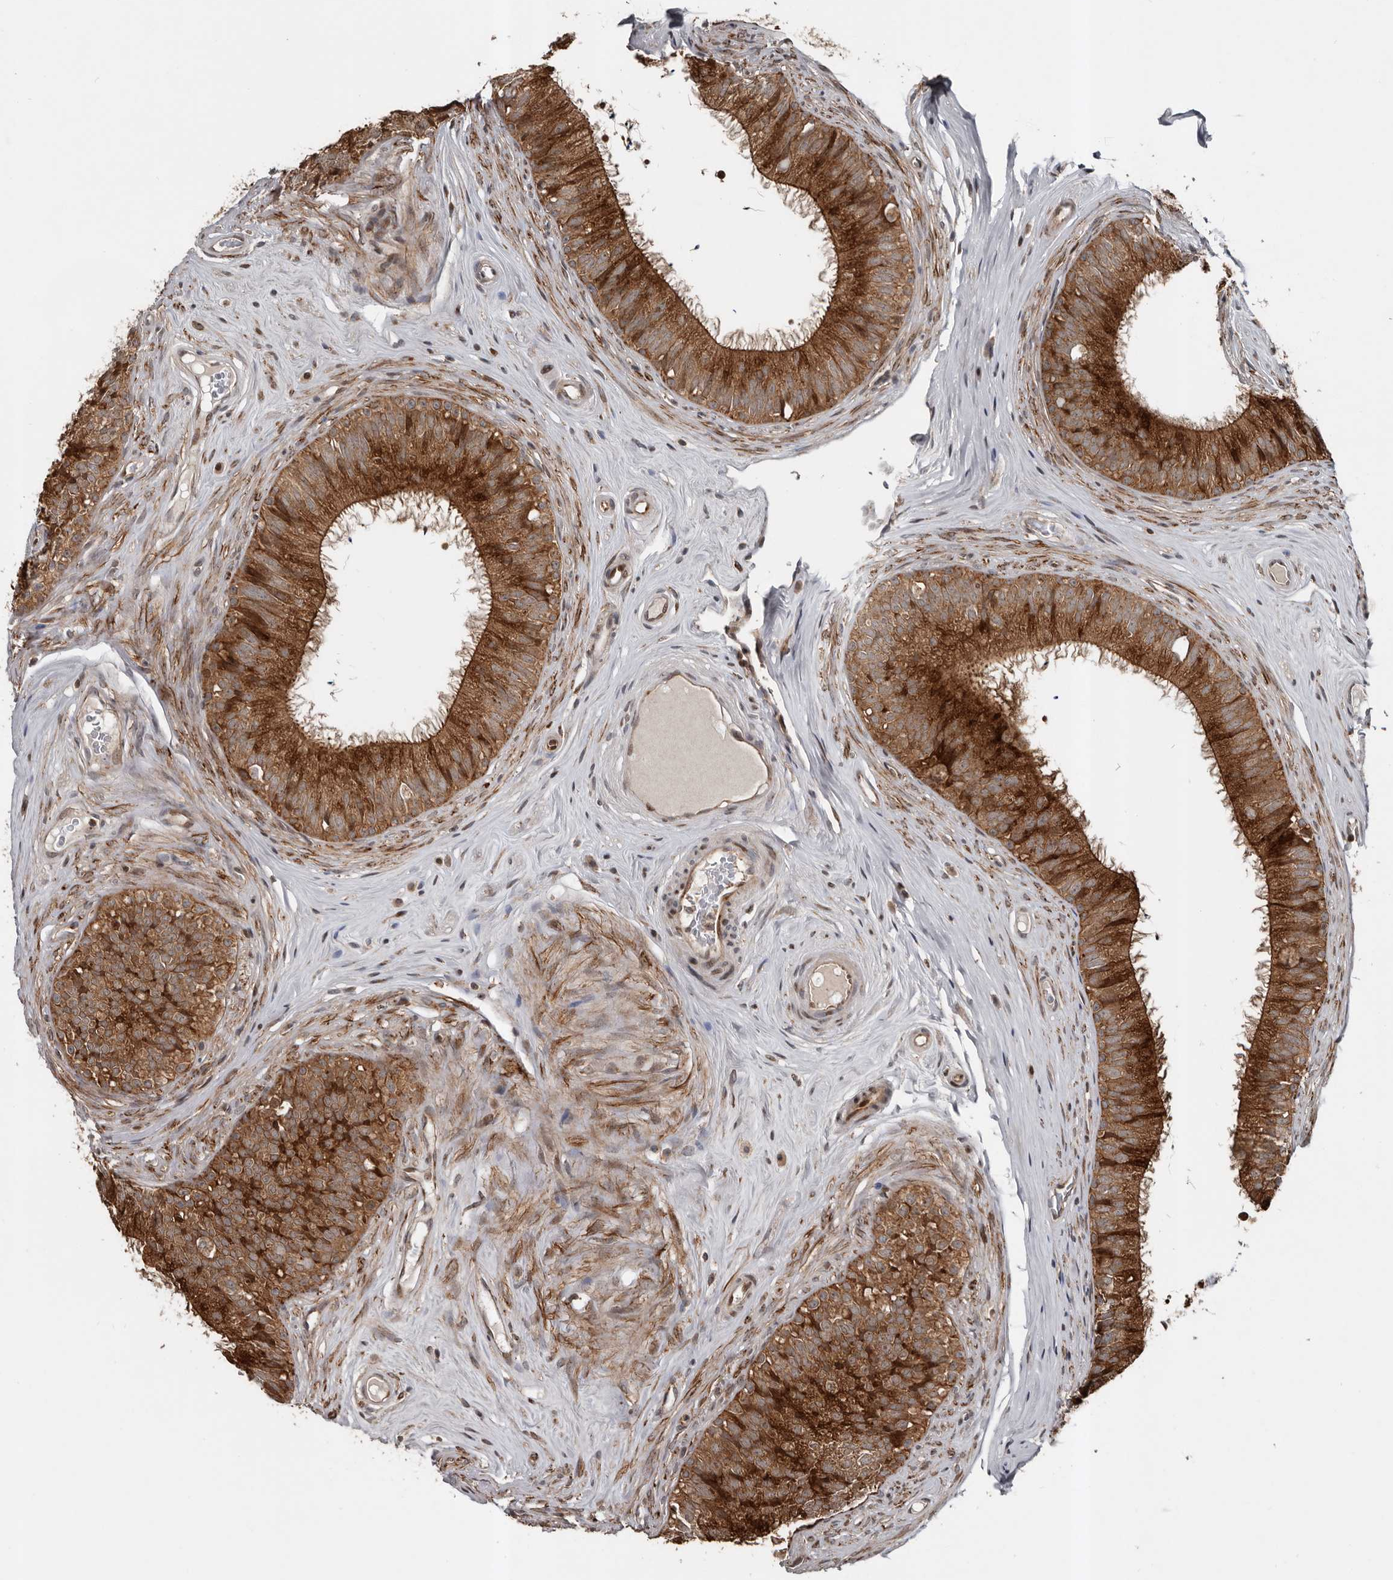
{"staining": {"intensity": "strong", "quantity": ">75%", "location": "cytoplasmic/membranous"}, "tissue": "epididymis", "cell_type": "Glandular cells", "image_type": "normal", "snomed": [{"axis": "morphology", "description": "Normal tissue, NOS"}, {"axis": "topography", "description": "Epididymis"}], "caption": "About >75% of glandular cells in benign human epididymis show strong cytoplasmic/membranous protein expression as visualized by brown immunohistochemical staining.", "gene": "CCDC190", "patient": {"sex": "male", "age": 29}}